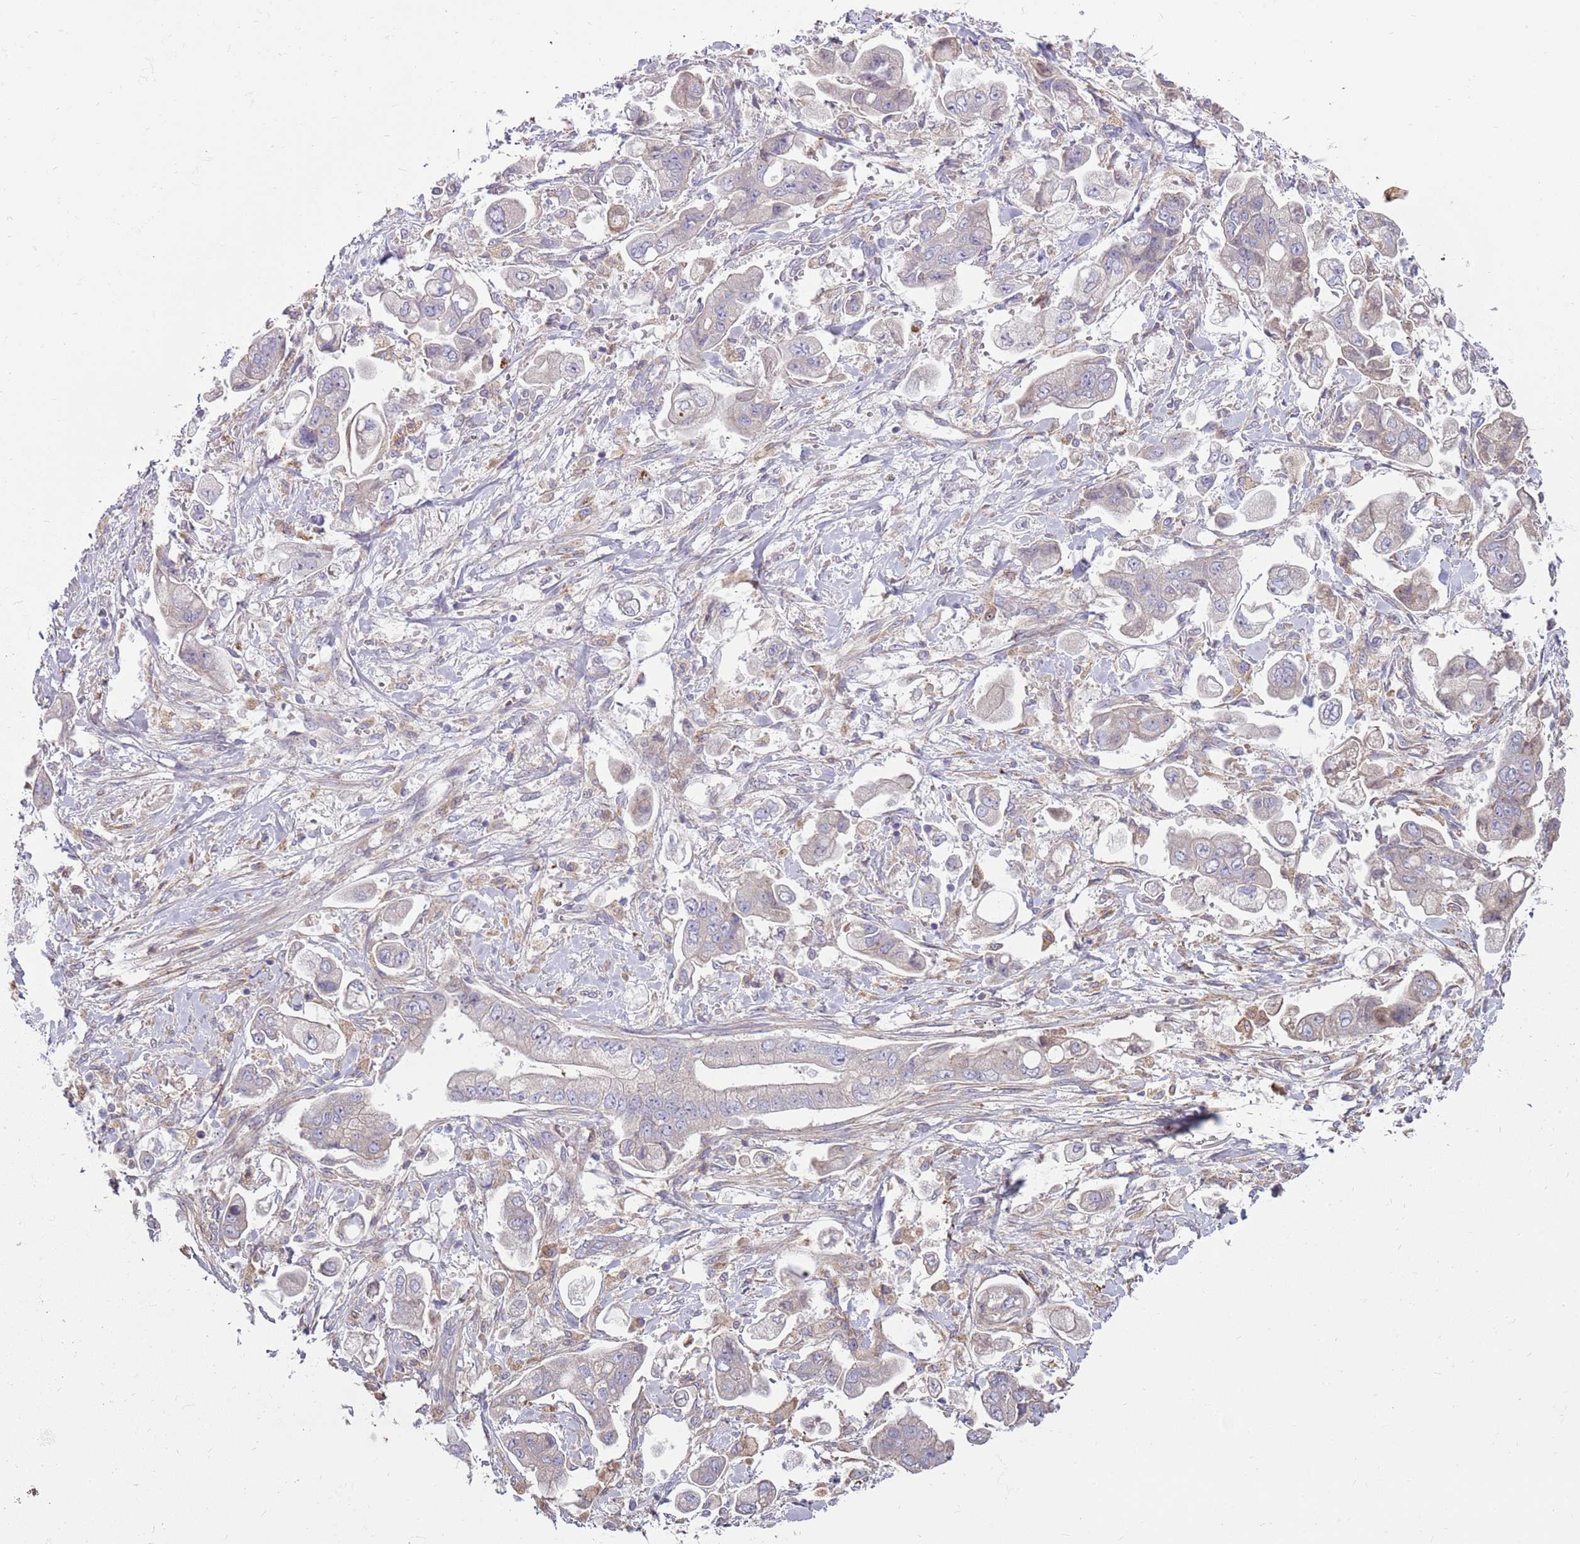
{"staining": {"intensity": "weak", "quantity": "<25%", "location": "cytoplasmic/membranous"}, "tissue": "stomach cancer", "cell_type": "Tumor cells", "image_type": "cancer", "snomed": [{"axis": "morphology", "description": "Adenocarcinoma, NOS"}, {"axis": "topography", "description": "Stomach"}], "caption": "Tumor cells are negative for protein expression in human stomach cancer (adenocarcinoma). Brightfield microscopy of immunohistochemistry stained with DAB (brown) and hematoxylin (blue), captured at high magnification.", "gene": "EMC1", "patient": {"sex": "male", "age": 62}}